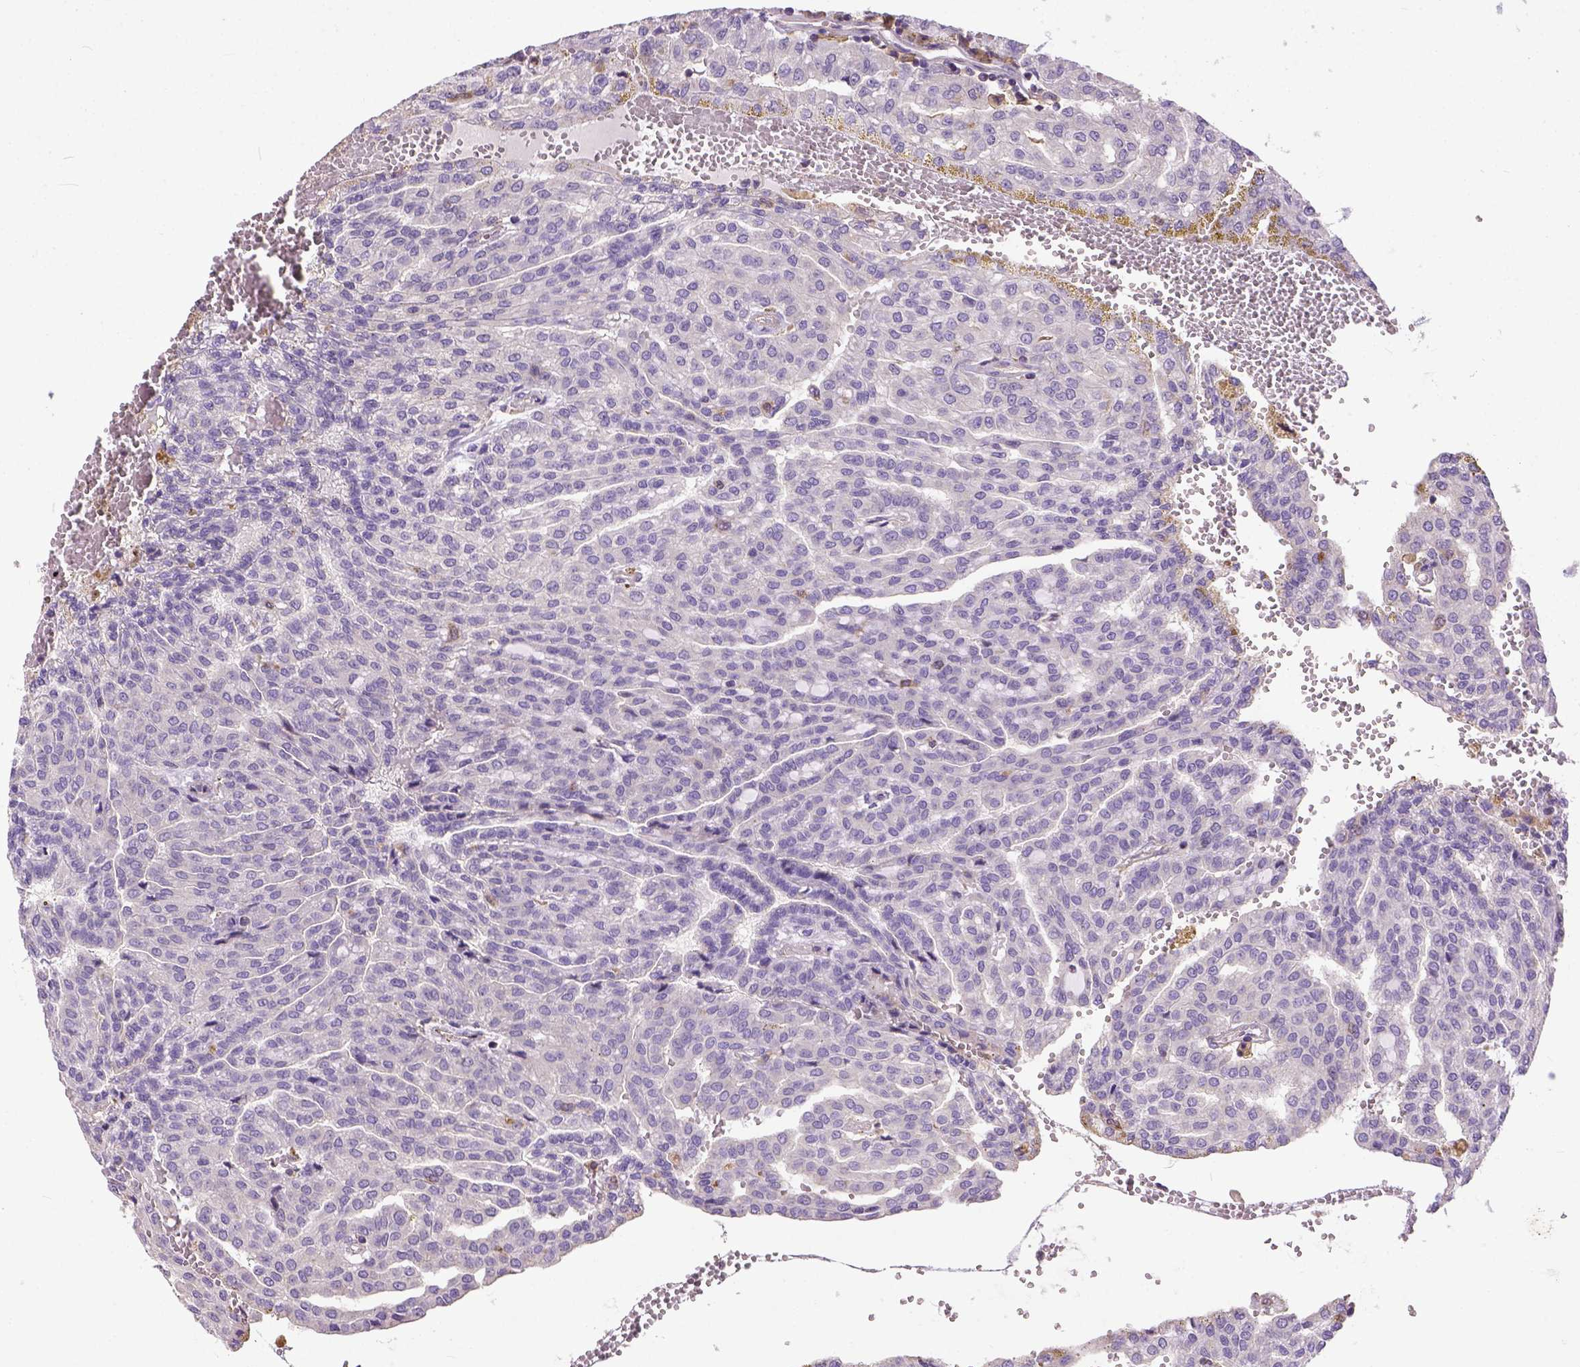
{"staining": {"intensity": "weak", "quantity": "<25%", "location": "cytoplasmic/membranous"}, "tissue": "renal cancer", "cell_type": "Tumor cells", "image_type": "cancer", "snomed": [{"axis": "morphology", "description": "Adenocarcinoma, NOS"}, {"axis": "topography", "description": "Kidney"}], "caption": "A histopathology image of human renal adenocarcinoma is negative for staining in tumor cells.", "gene": "BANF2", "patient": {"sex": "male", "age": 63}}